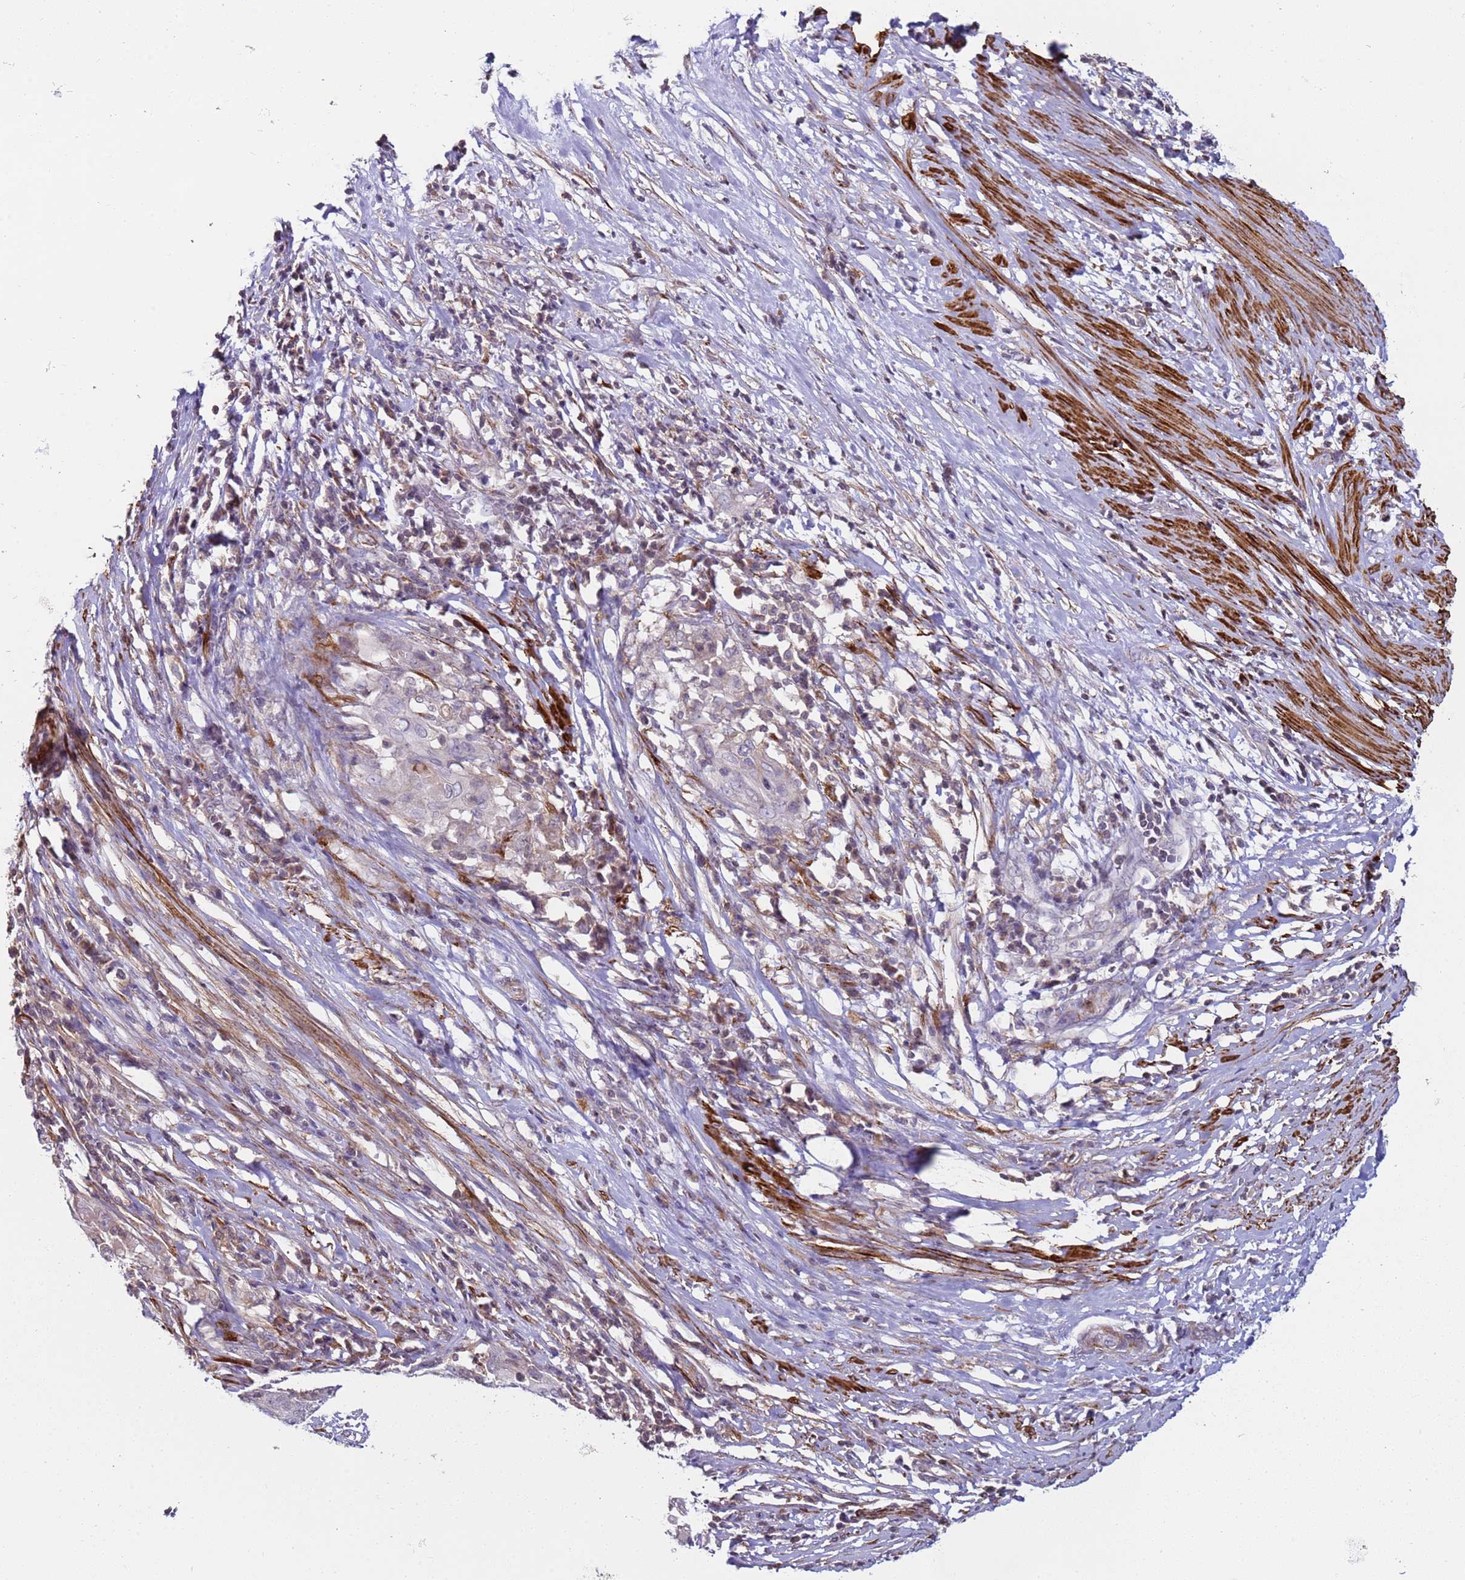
{"staining": {"intensity": "negative", "quantity": "none", "location": "none"}, "tissue": "cervical cancer", "cell_type": "Tumor cells", "image_type": "cancer", "snomed": [{"axis": "morphology", "description": "Squamous cell carcinoma, NOS"}, {"axis": "topography", "description": "Cervix"}], "caption": "Squamous cell carcinoma (cervical) was stained to show a protein in brown. There is no significant positivity in tumor cells.", "gene": "SNAPC4", "patient": {"sex": "female", "age": 39}}